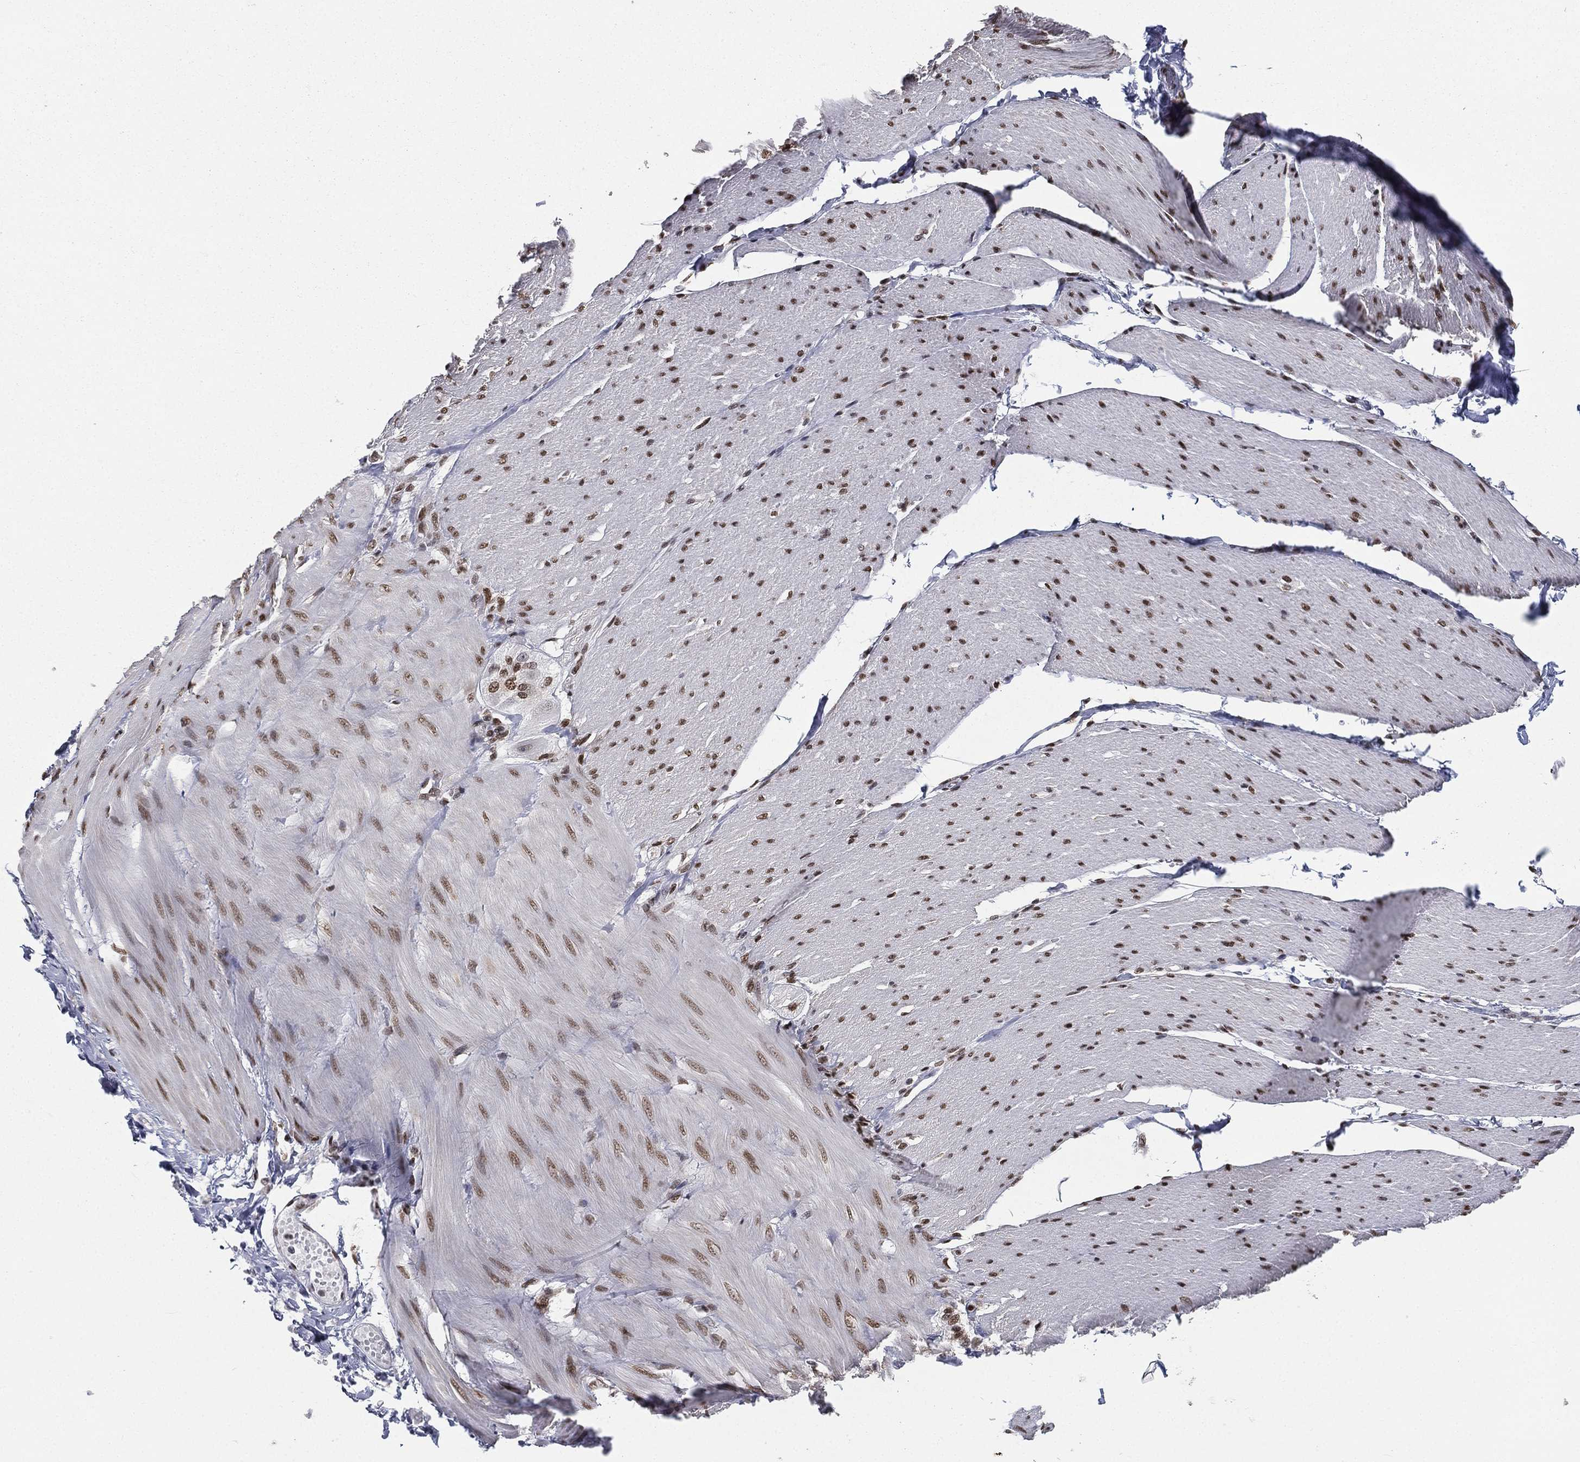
{"staining": {"intensity": "negative", "quantity": "none", "location": "none"}, "tissue": "soft tissue", "cell_type": "Fibroblasts", "image_type": "normal", "snomed": [{"axis": "morphology", "description": "Normal tissue, NOS"}, {"axis": "topography", "description": "Smooth muscle"}, {"axis": "topography", "description": "Duodenum"}, {"axis": "topography", "description": "Peripheral nerve tissue"}], "caption": "IHC histopathology image of benign soft tissue: soft tissue stained with DAB (3,3'-diaminobenzidine) reveals no significant protein positivity in fibroblasts.", "gene": "FUBP3", "patient": {"sex": "female", "age": 61}}